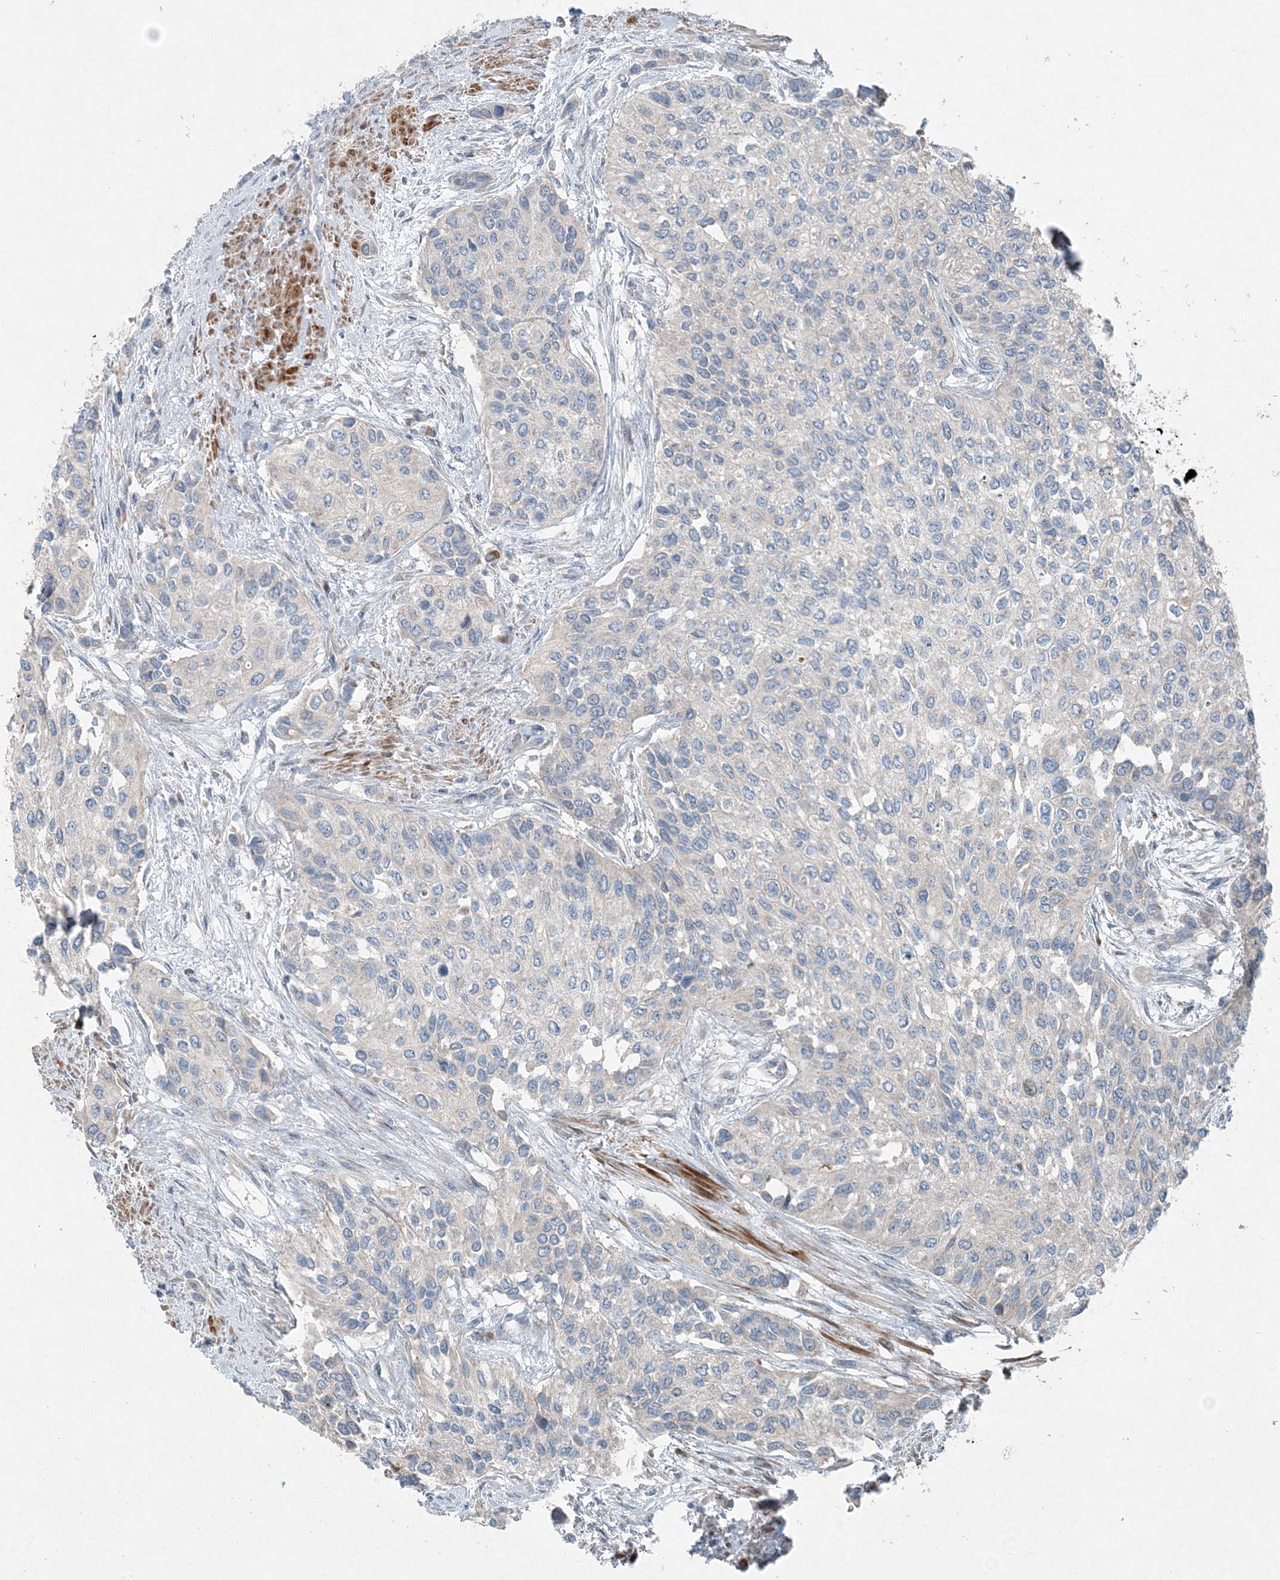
{"staining": {"intensity": "negative", "quantity": "none", "location": "none"}, "tissue": "urothelial cancer", "cell_type": "Tumor cells", "image_type": "cancer", "snomed": [{"axis": "morphology", "description": "Normal tissue, NOS"}, {"axis": "morphology", "description": "Urothelial carcinoma, High grade"}, {"axis": "topography", "description": "Vascular tissue"}, {"axis": "topography", "description": "Urinary bladder"}], "caption": "This is a micrograph of IHC staining of urothelial cancer, which shows no positivity in tumor cells.", "gene": "INTU", "patient": {"sex": "female", "age": 56}}